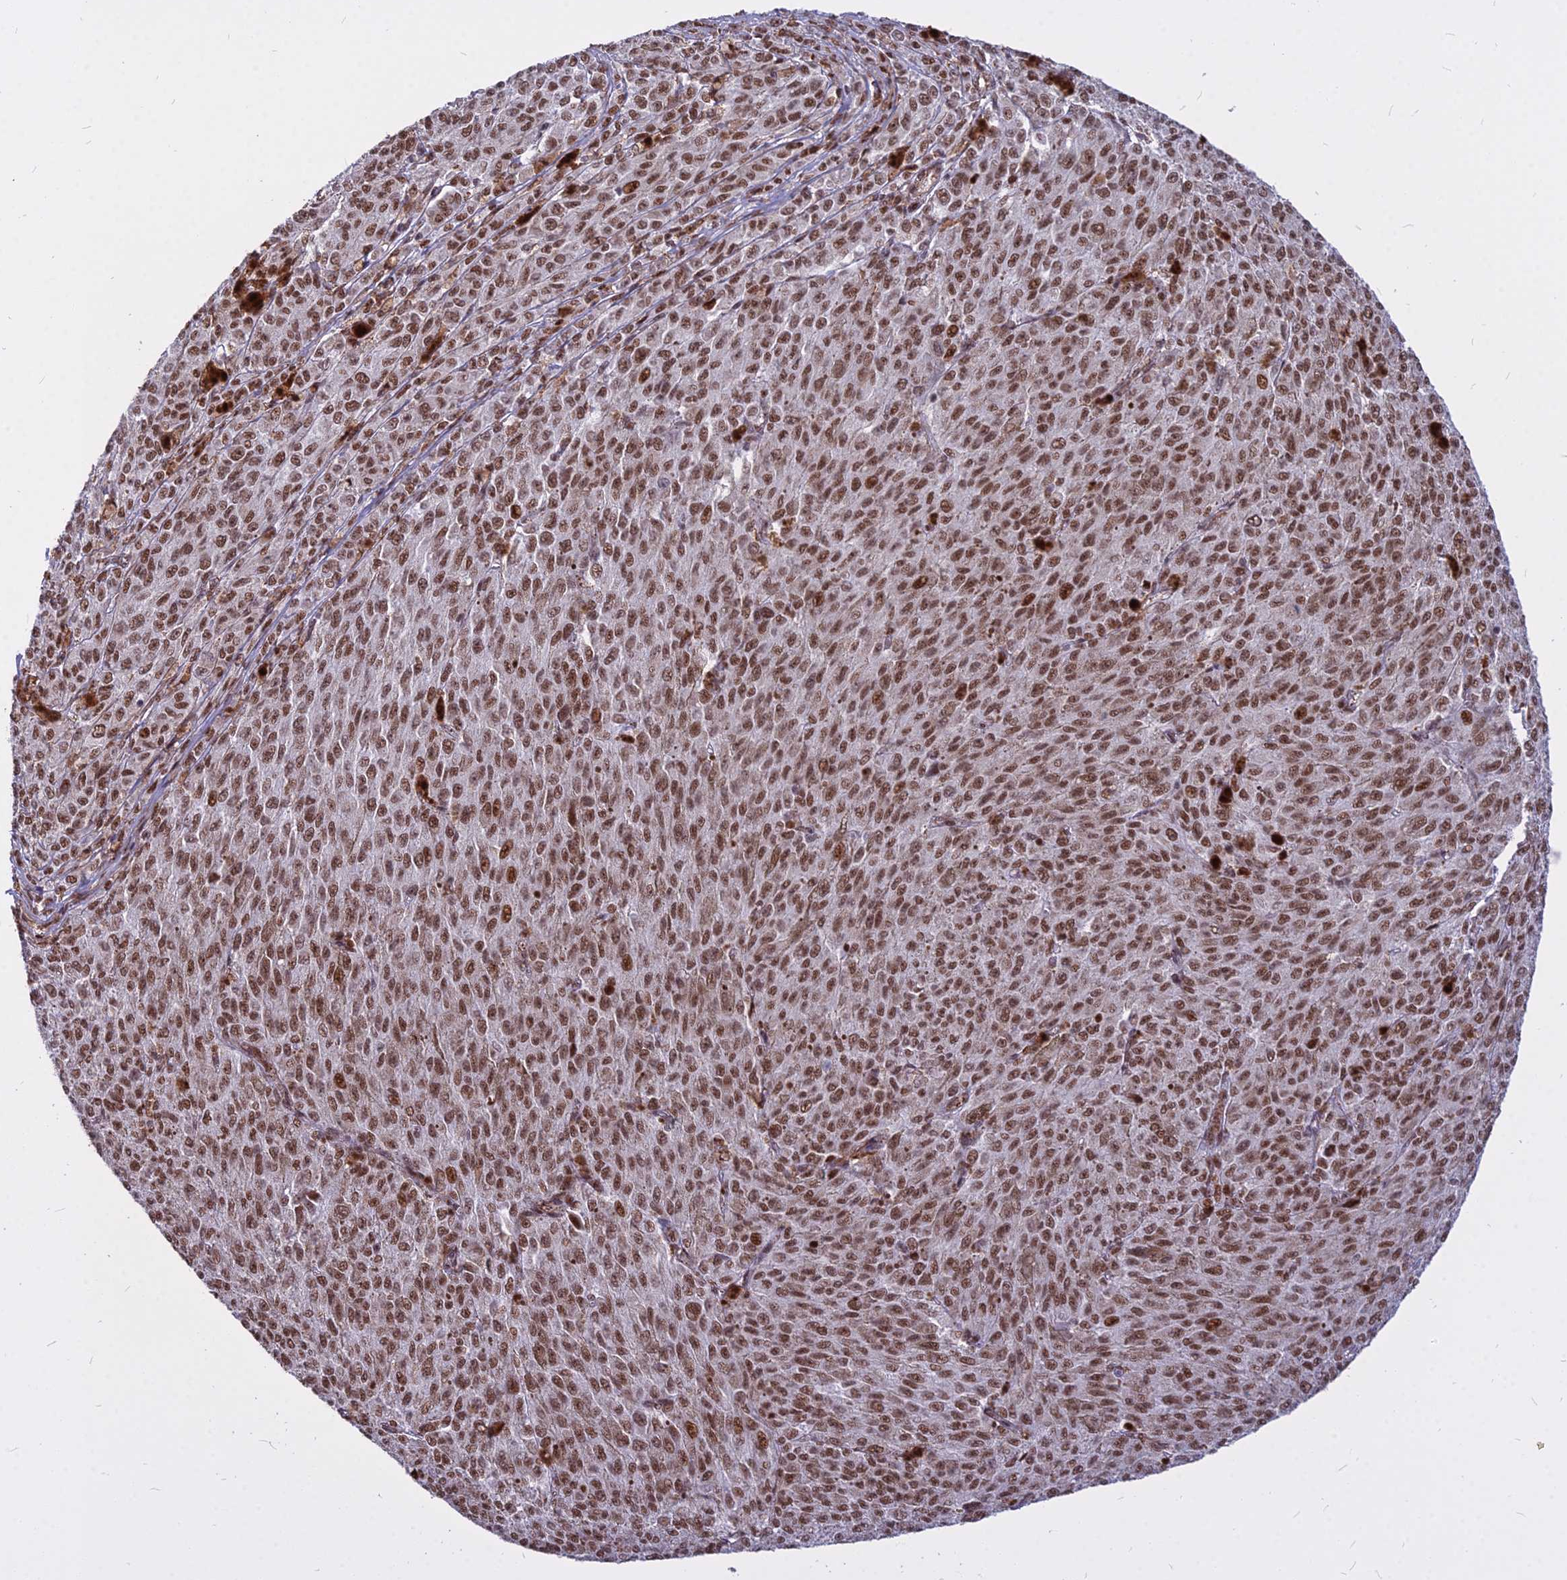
{"staining": {"intensity": "moderate", "quantity": ">75%", "location": "nuclear"}, "tissue": "melanoma", "cell_type": "Tumor cells", "image_type": "cancer", "snomed": [{"axis": "morphology", "description": "Malignant melanoma, NOS"}, {"axis": "topography", "description": "Skin"}], "caption": "Immunohistochemical staining of melanoma reveals moderate nuclear protein expression in about >75% of tumor cells.", "gene": "ALG10", "patient": {"sex": "female", "age": 52}}